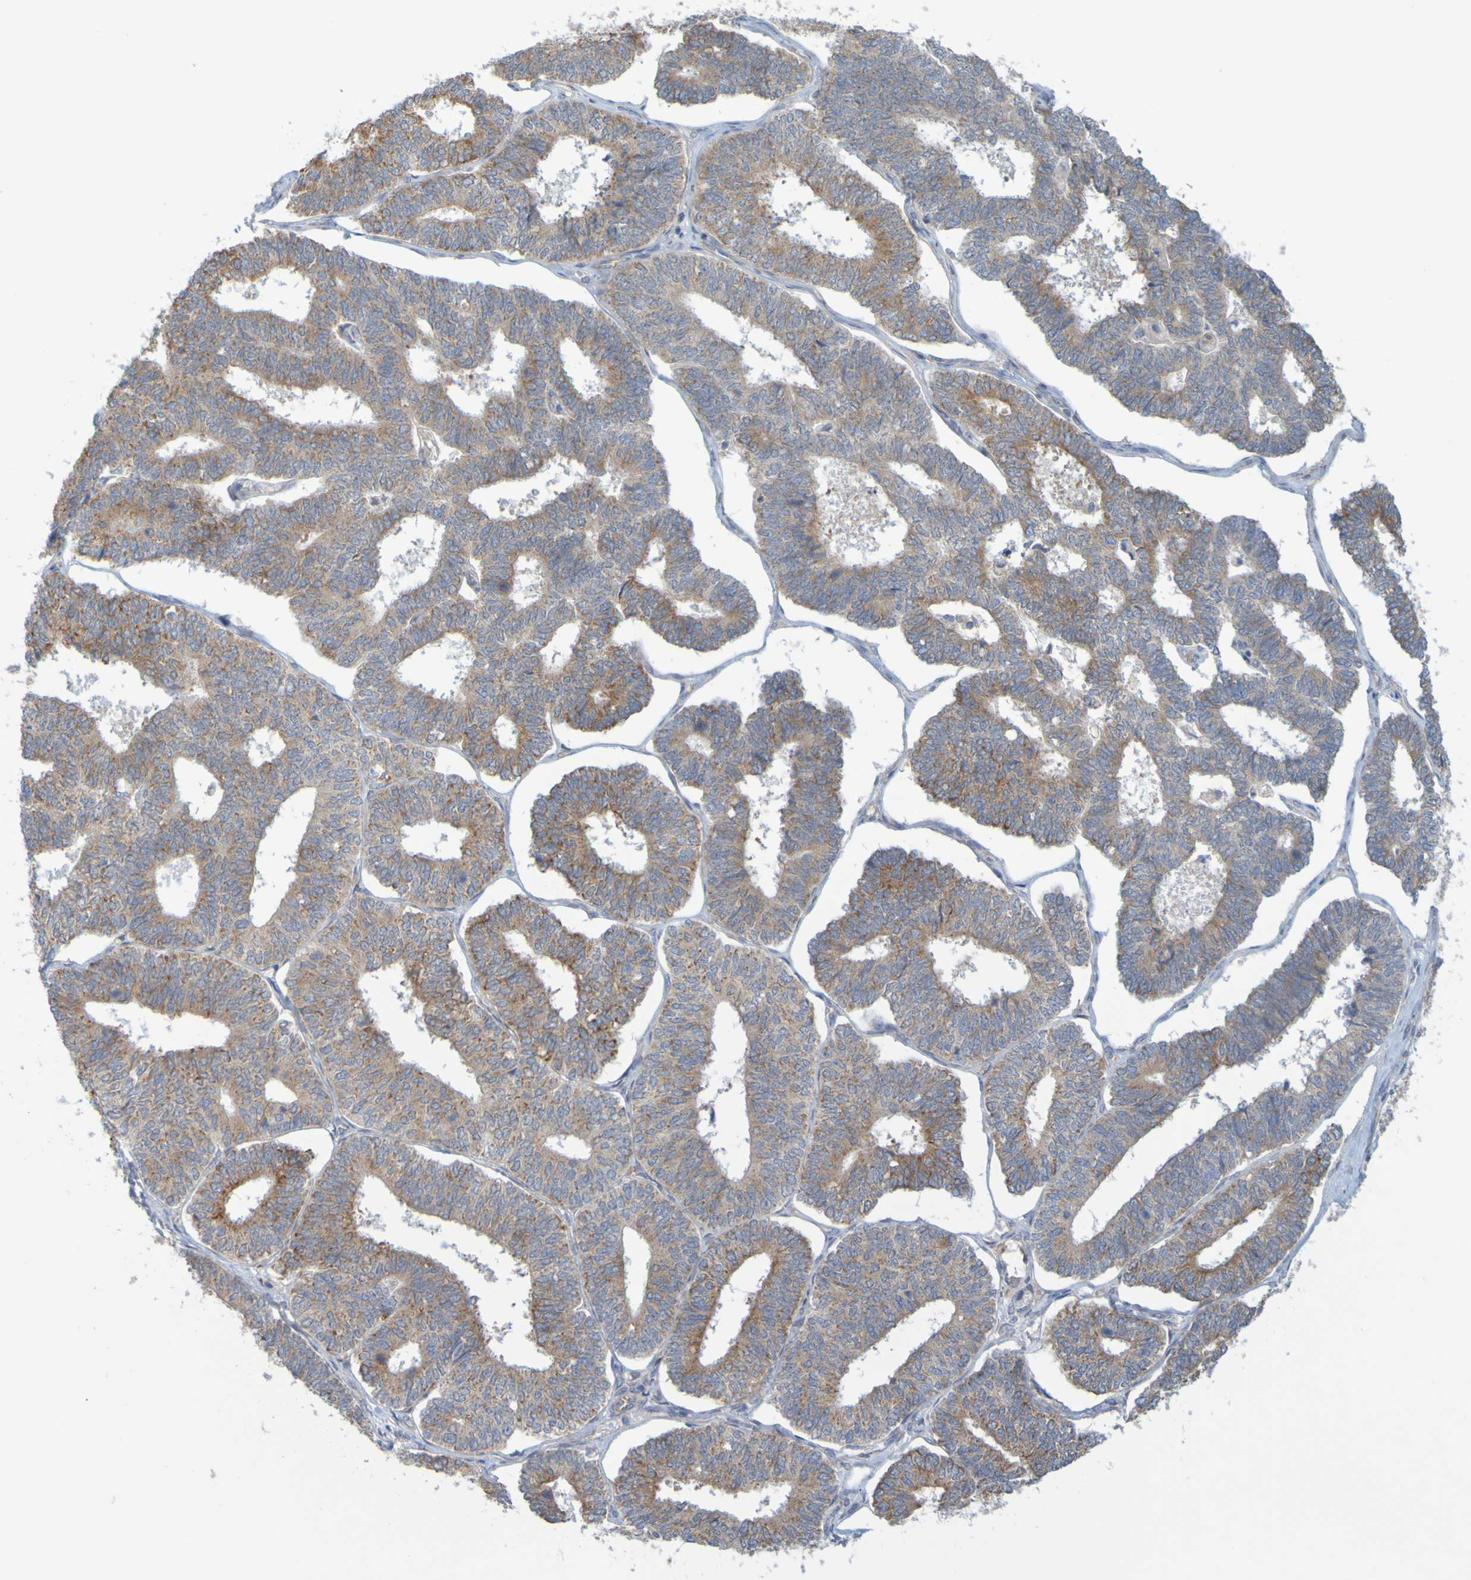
{"staining": {"intensity": "moderate", "quantity": ">75%", "location": "cytoplasmic/membranous"}, "tissue": "endometrial cancer", "cell_type": "Tumor cells", "image_type": "cancer", "snomed": [{"axis": "morphology", "description": "Adenocarcinoma, NOS"}, {"axis": "topography", "description": "Endometrium"}], "caption": "High-magnification brightfield microscopy of endometrial cancer stained with DAB (3,3'-diaminobenzidine) (brown) and counterstained with hematoxylin (blue). tumor cells exhibit moderate cytoplasmic/membranous staining is seen in about>75% of cells. The staining was performed using DAB (3,3'-diaminobenzidine) to visualize the protein expression in brown, while the nuclei were stained in blue with hematoxylin (Magnification: 20x).", "gene": "MOGS", "patient": {"sex": "female", "age": 70}}